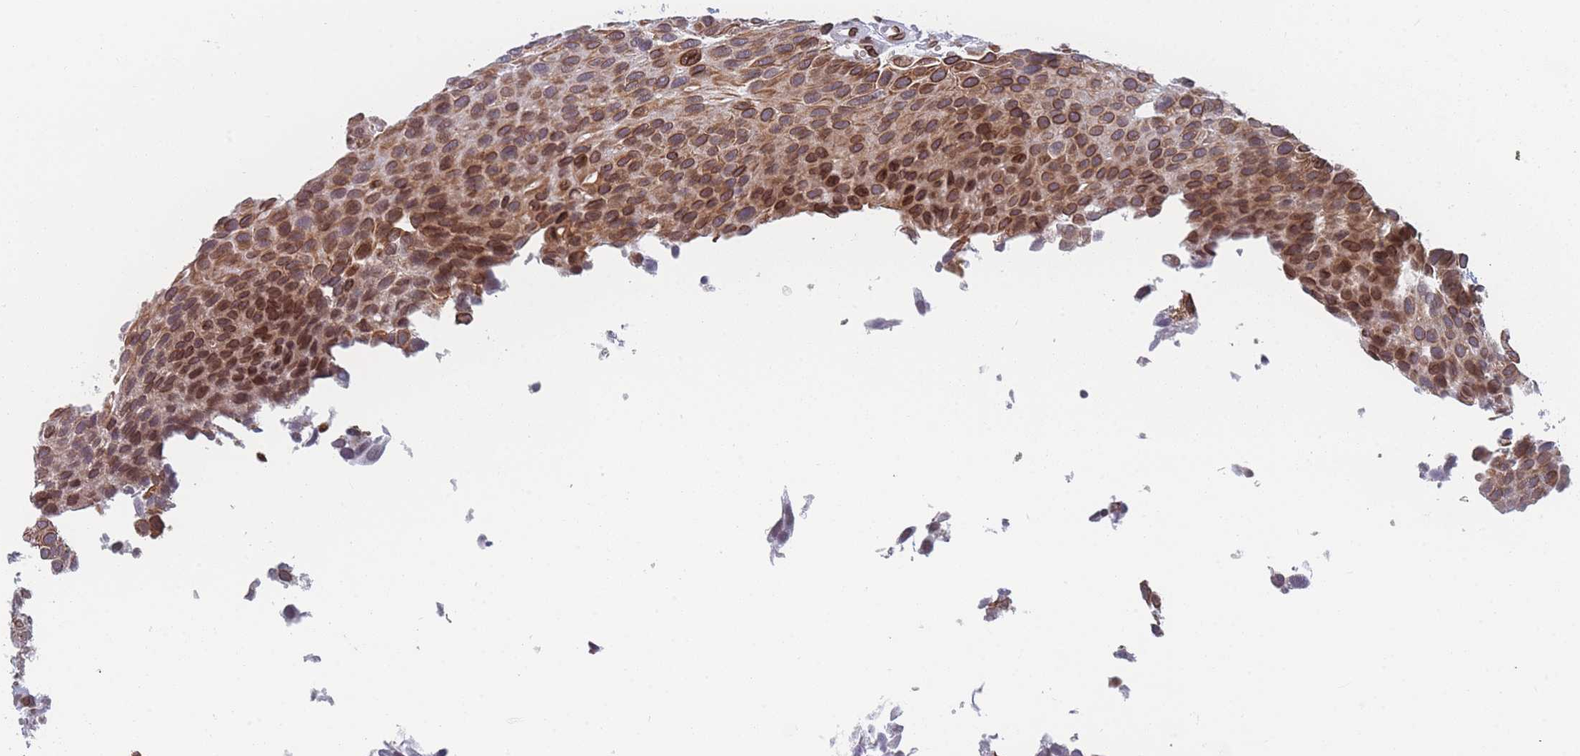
{"staining": {"intensity": "moderate", "quantity": ">75%", "location": "cytoplasmic/membranous,nuclear"}, "tissue": "urothelial cancer", "cell_type": "Tumor cells", "image_type": "cancer", "snomed": [{"axis": "morphology", "description": "Urothelial carcinoma, Low grade"}, {"axis": "topography", "description": "Urinary bladder"}], "caption": "Immunohistochemistry (IHC) staining of urothelial cancer, which shows medium levels of moderate cytoplasmic/membranous and nuclear expression in approximately >75% of tumor cells indicating moderate cytoplasmic/membranous and nuclear protein positivity. The staining was performed using DAB (3,3'-diaminobenzidine) (brown) for protein detection and nuclei were counterstained in hematoxylin (blue).", "gene": "ZBTB1", "patient": {"sex": "male", "age": 88}}